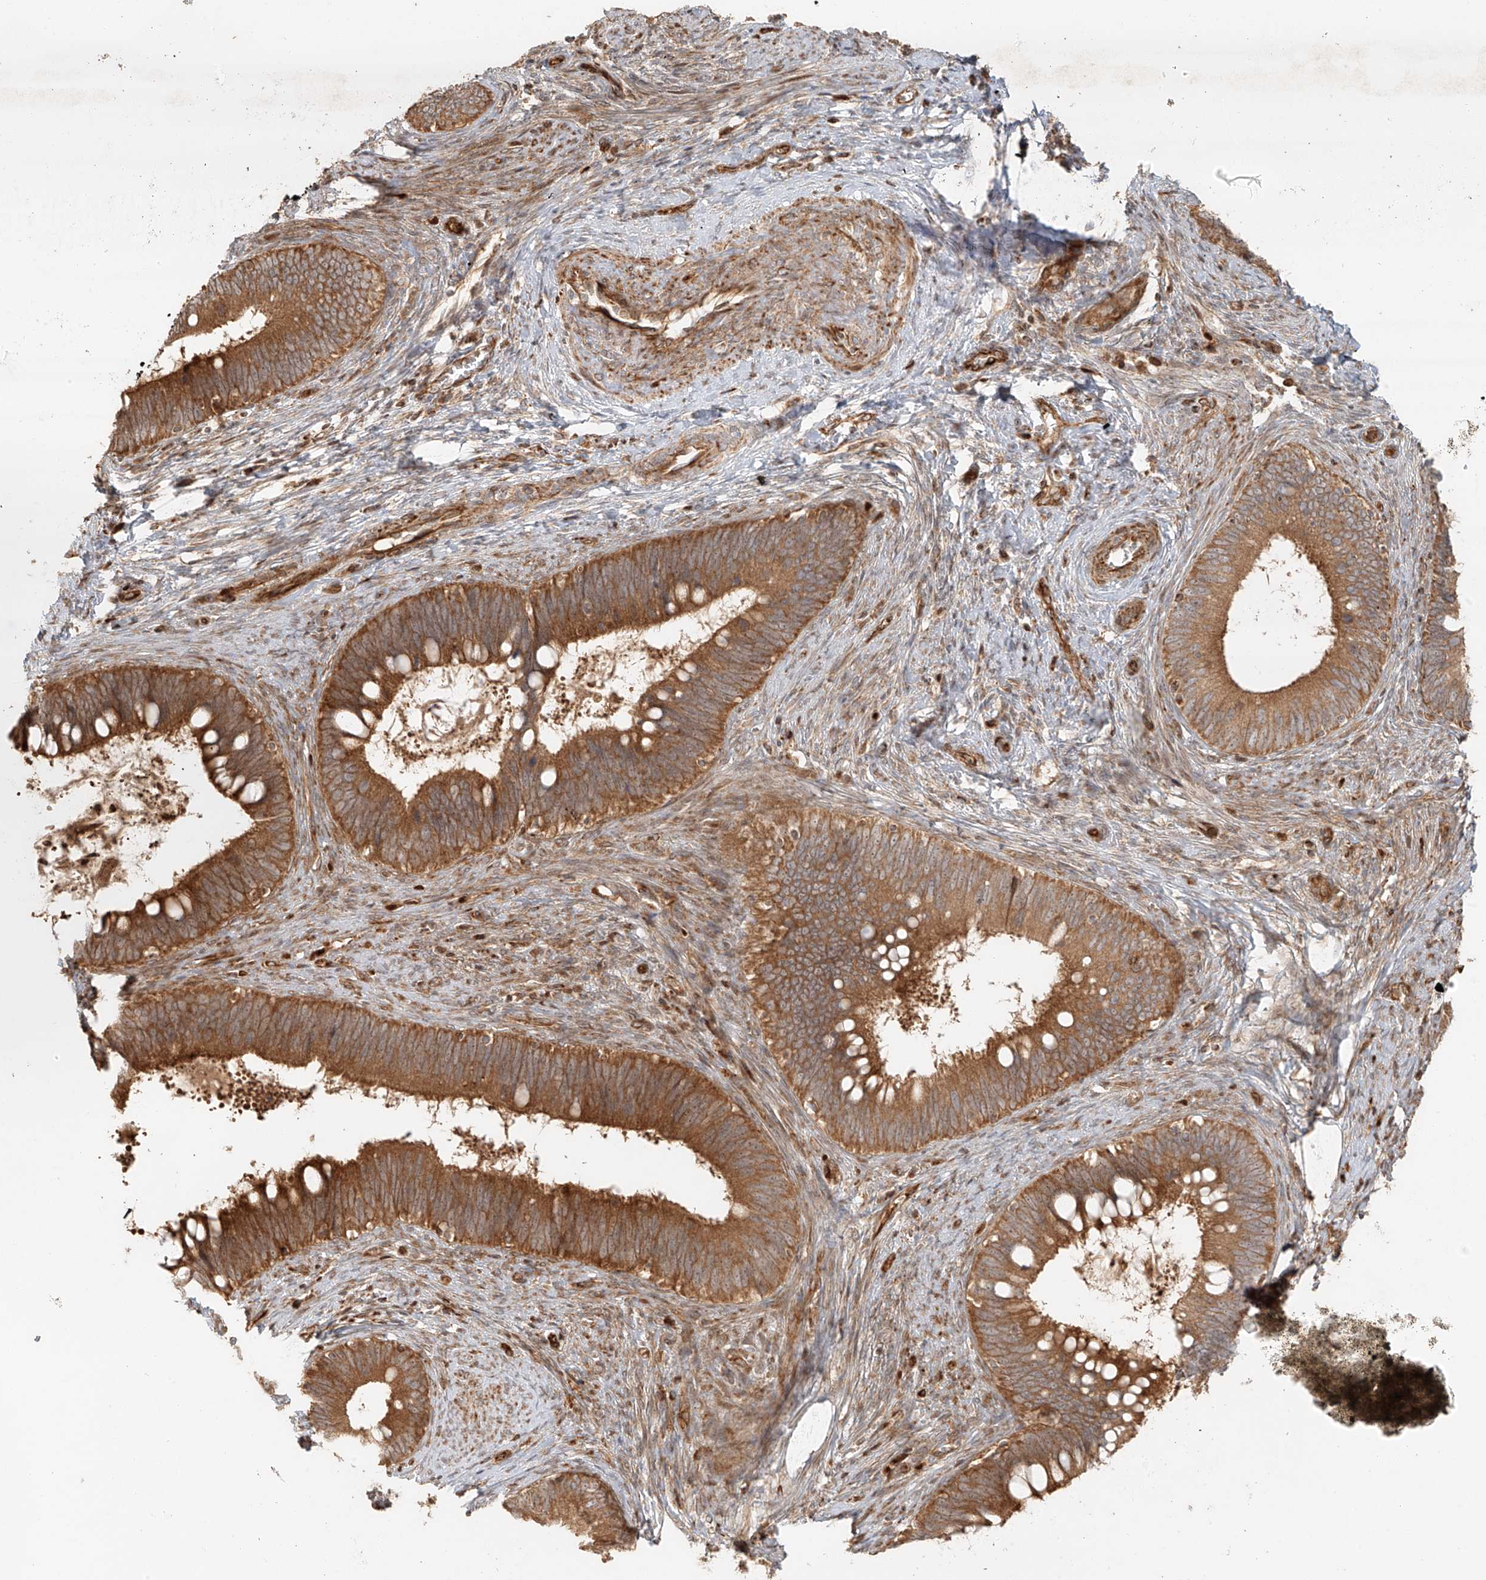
{"staining": {"intensity": "strong", "quantity": ">75%", "location": "cytoplasmic/membranous"}, "tissue": "cervical cancer", "cell_type": "Tumor cells", "image_type": "cancer", "snomed": [{"axis": "morphology", "description": "Adenocarcinoma, NOS"}, {"axis": "topography", "description": "Cervix"}], "caption": "Adenocarcinoma (cervical) stained for a protein reveals strong cytoplasmic/membranous positivity in tumor cells.", "gene": "MIPEP", "patient": {"sex": "female", "age": 42}}